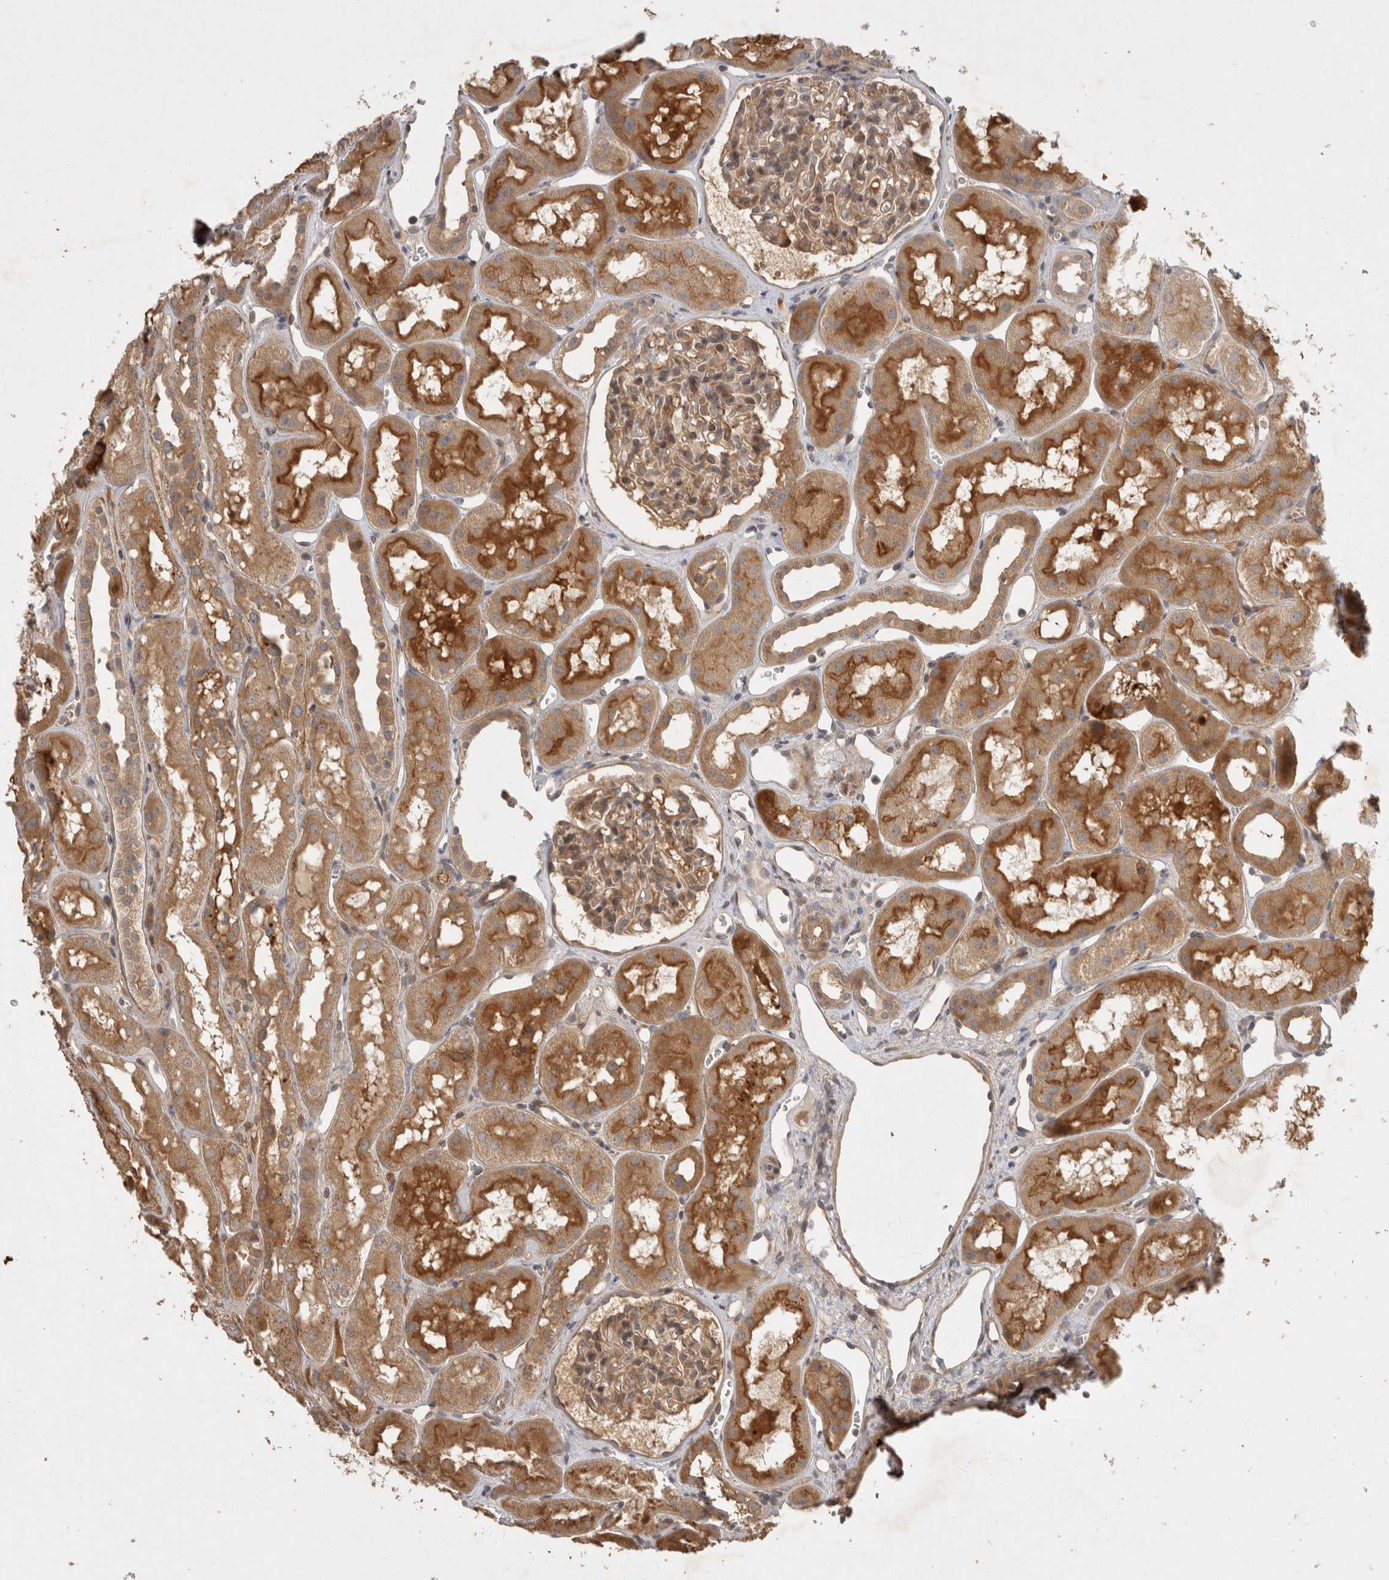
{"staining": {"intensity": "weak", "quantity": ">75%", "location": "cytoplasmic/membranous"}, "tissue": "kidney", "cell_type": "Cells in glomeruli", "image_type": "normal", "snomed": [{"axis": "morphology", "description": "Normal tissue, NOS"}, {"axis": "topography", "description": "Kidney"}], "caption": "High-power microscopy captured an immunohistochemistry micrograph of unremarkable kidney, revealing weak cytoplasmic/membranous staining in about >75% of cells in glomeruli.", "gene": "PPP1R42", "patient": {"sex": "male", "age": 16}}